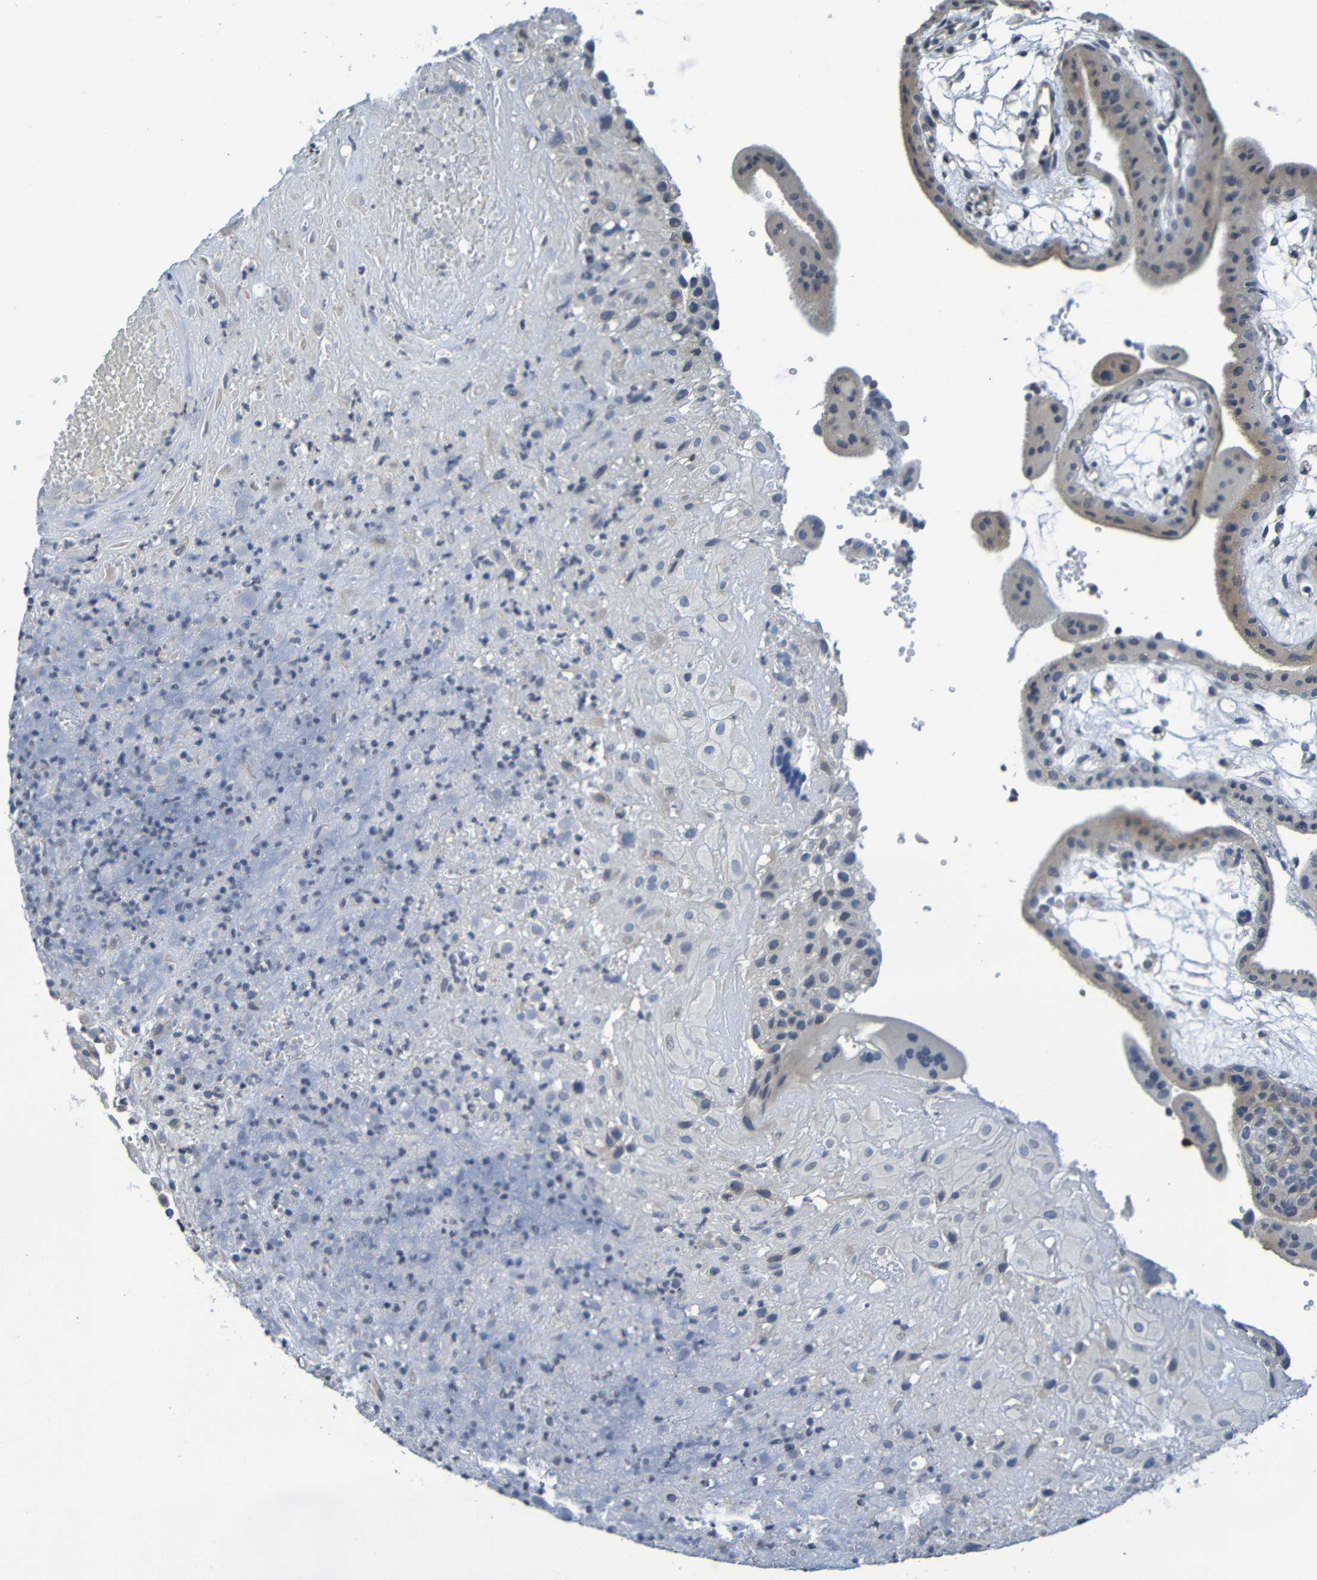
{"staining": {"intensity": "negative", "quantity": "none", "location": "none"}, "tissue": "placenta", "cell_type": "Decidual cells", "image_type": "normal", "snomed": [{"axis": "morphology", "description": "Normal tissue, NOS"}, {"axis": "topography", "description": "Placenta"}], "caption": "This is an IHC micrograph of benign human placenta. There is no positivity in decidual cells.", "gene": "C3AR1", "patient": {"sex": "female", "age": 18}}